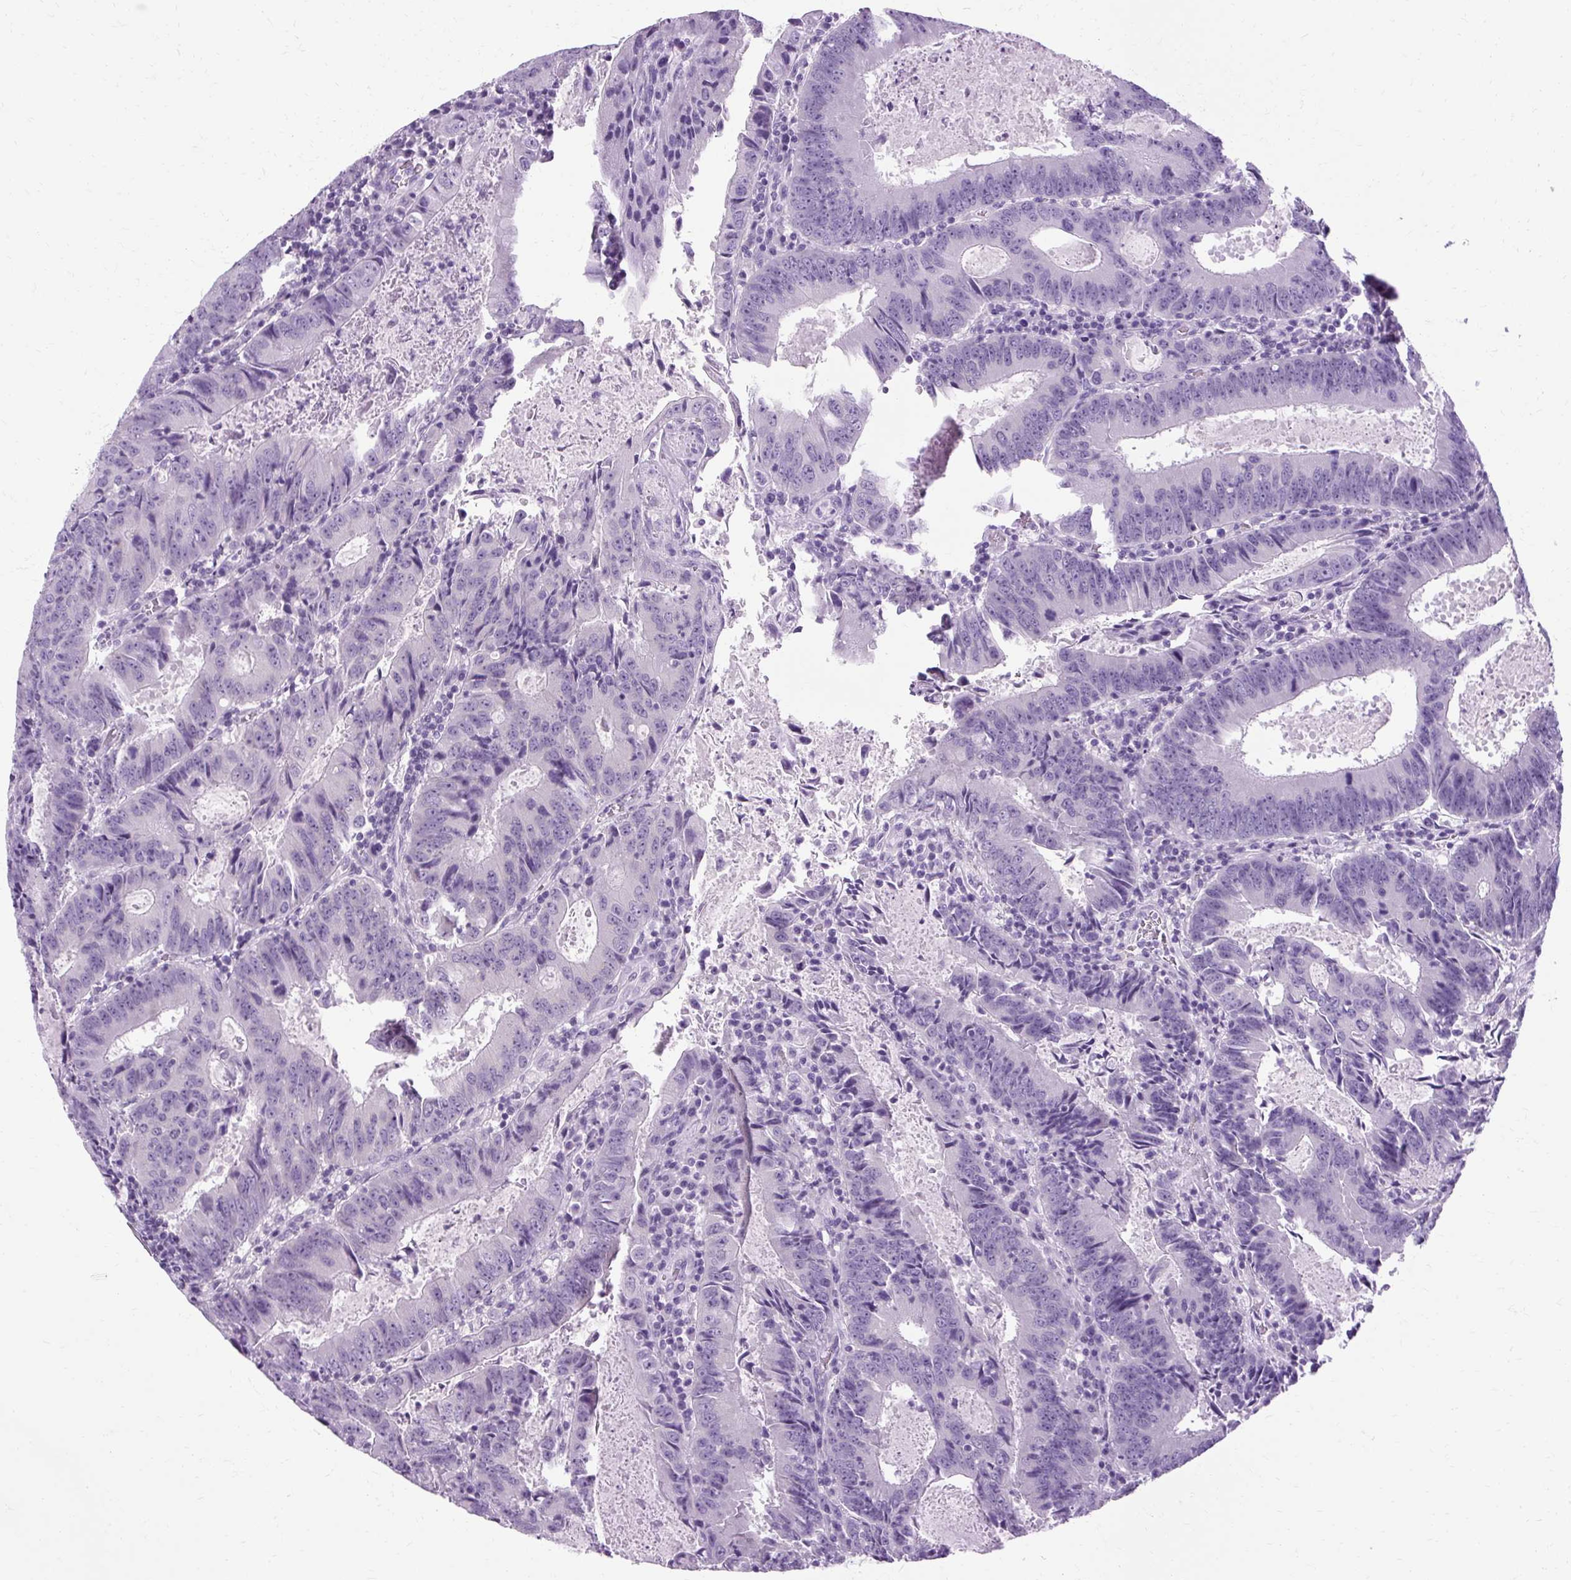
{"staining": {"intensity": "negative", "quantity": "none", "location": "none"}, "tissue": "colorectal cancer", "cell_type": "Tumor cells", "image_type": "cancer", "snomed": [{"axis": "morphology", "description": "Adenocarcinoma, NOS"}, {"axis": "topography", "description": "Colon"}], "caption": "Protein analysis of colorectal adenocarcinoma exhibits no significant staining in tumor cells.", "gene": "B3GNT4", "patient": {"sex": "male", "age": 67}}